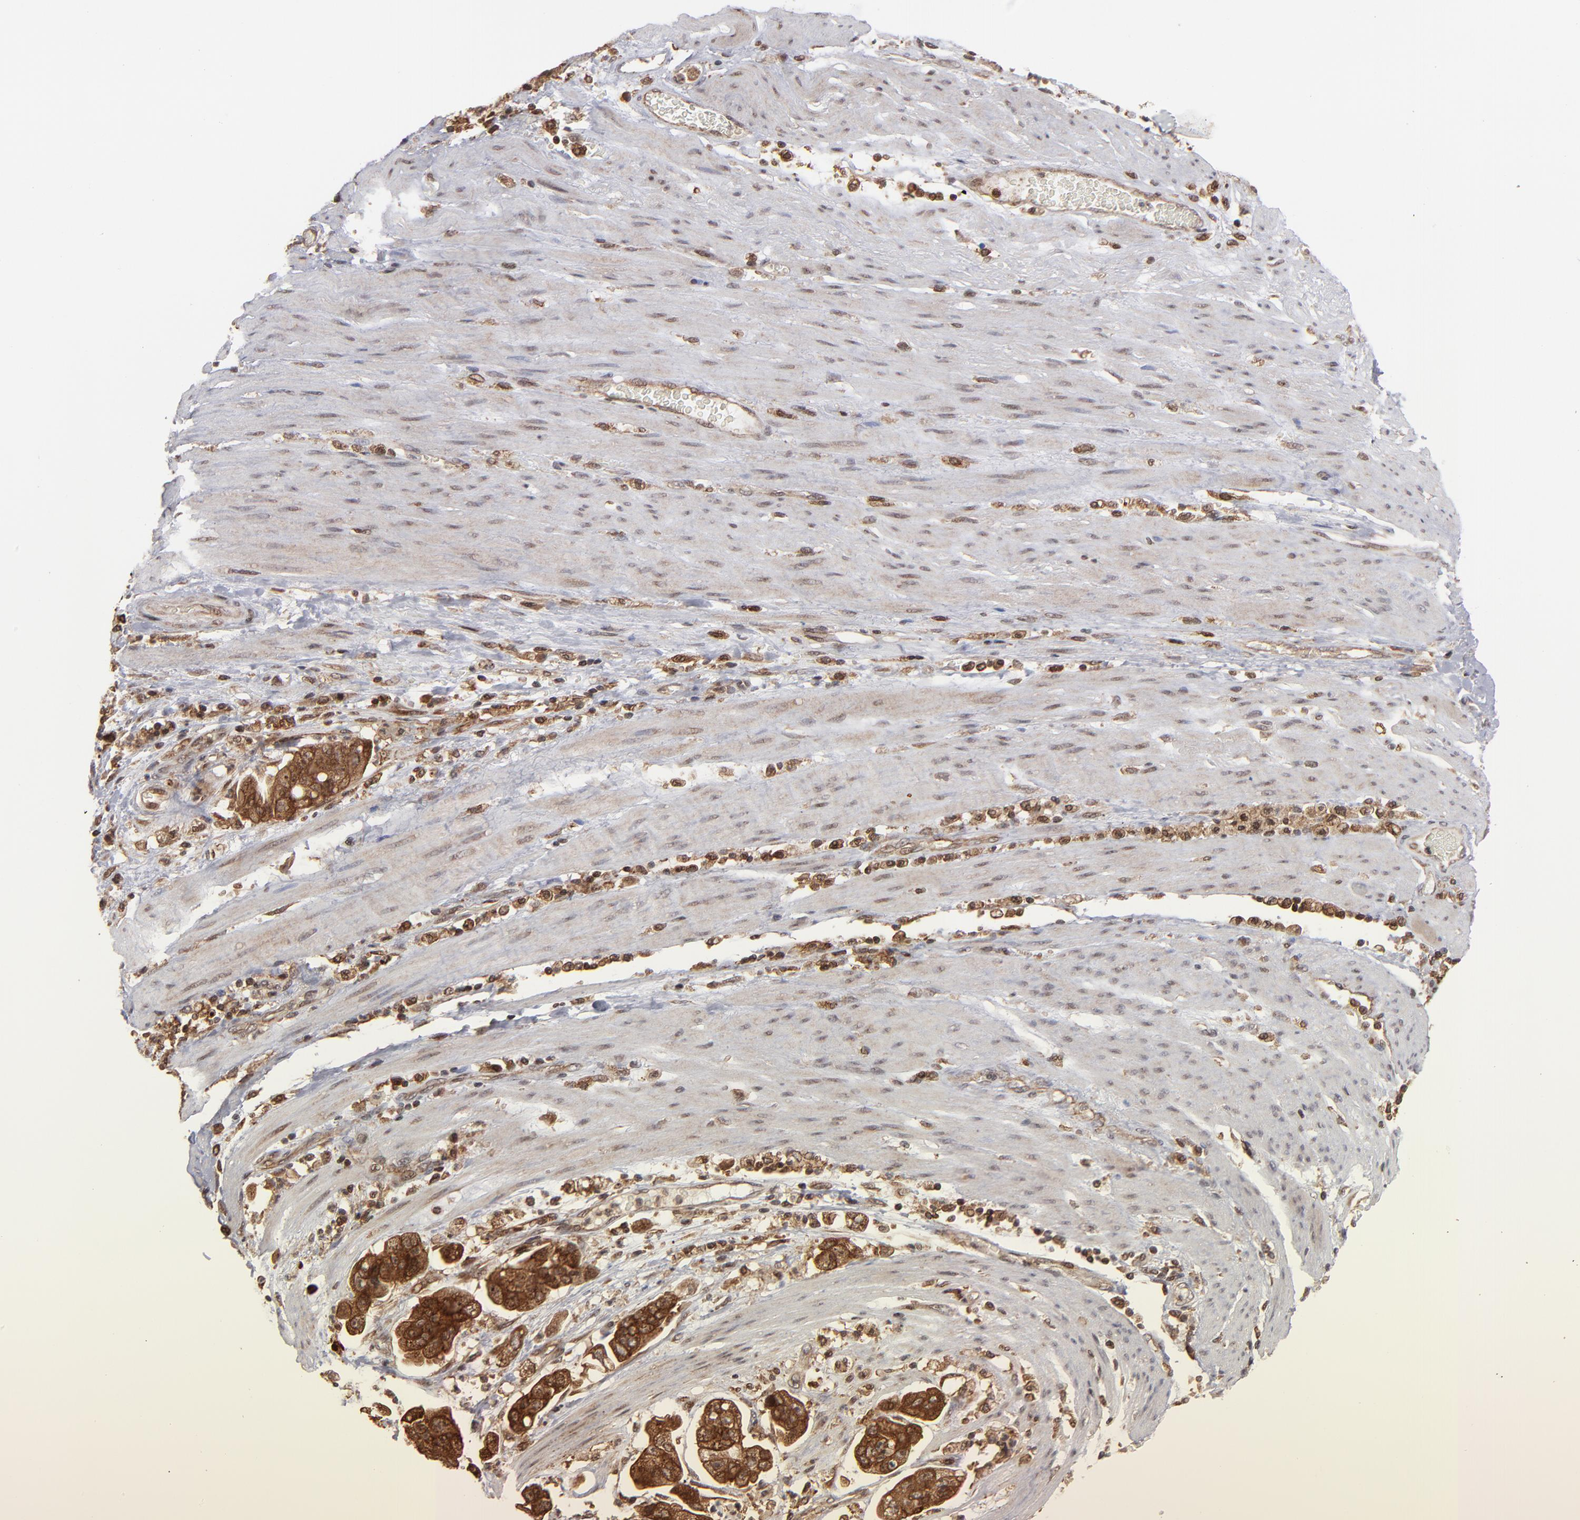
{"staining": {"intensity": "strong", "quantity": ">75%", "location": "cytoplasmic/membranous,nuclear"}, "tissue": "stomach cancer", "cell_type": "Tumor cells", "image_type": "cancer", "snomed": [{"axis": "morphology", "description": "Adenocarcinoma, NOS"}, {"axis": "topography", "description": "Stomach"}], "caption": "A brown stain highlights strong cytoplasmic/membranous and nuclear positivity of a protein in human stomach cancer (adenocarcinoma) tumor cells.", "gene": "RGS6", "patient": {"sex": "male", "age": 62}}